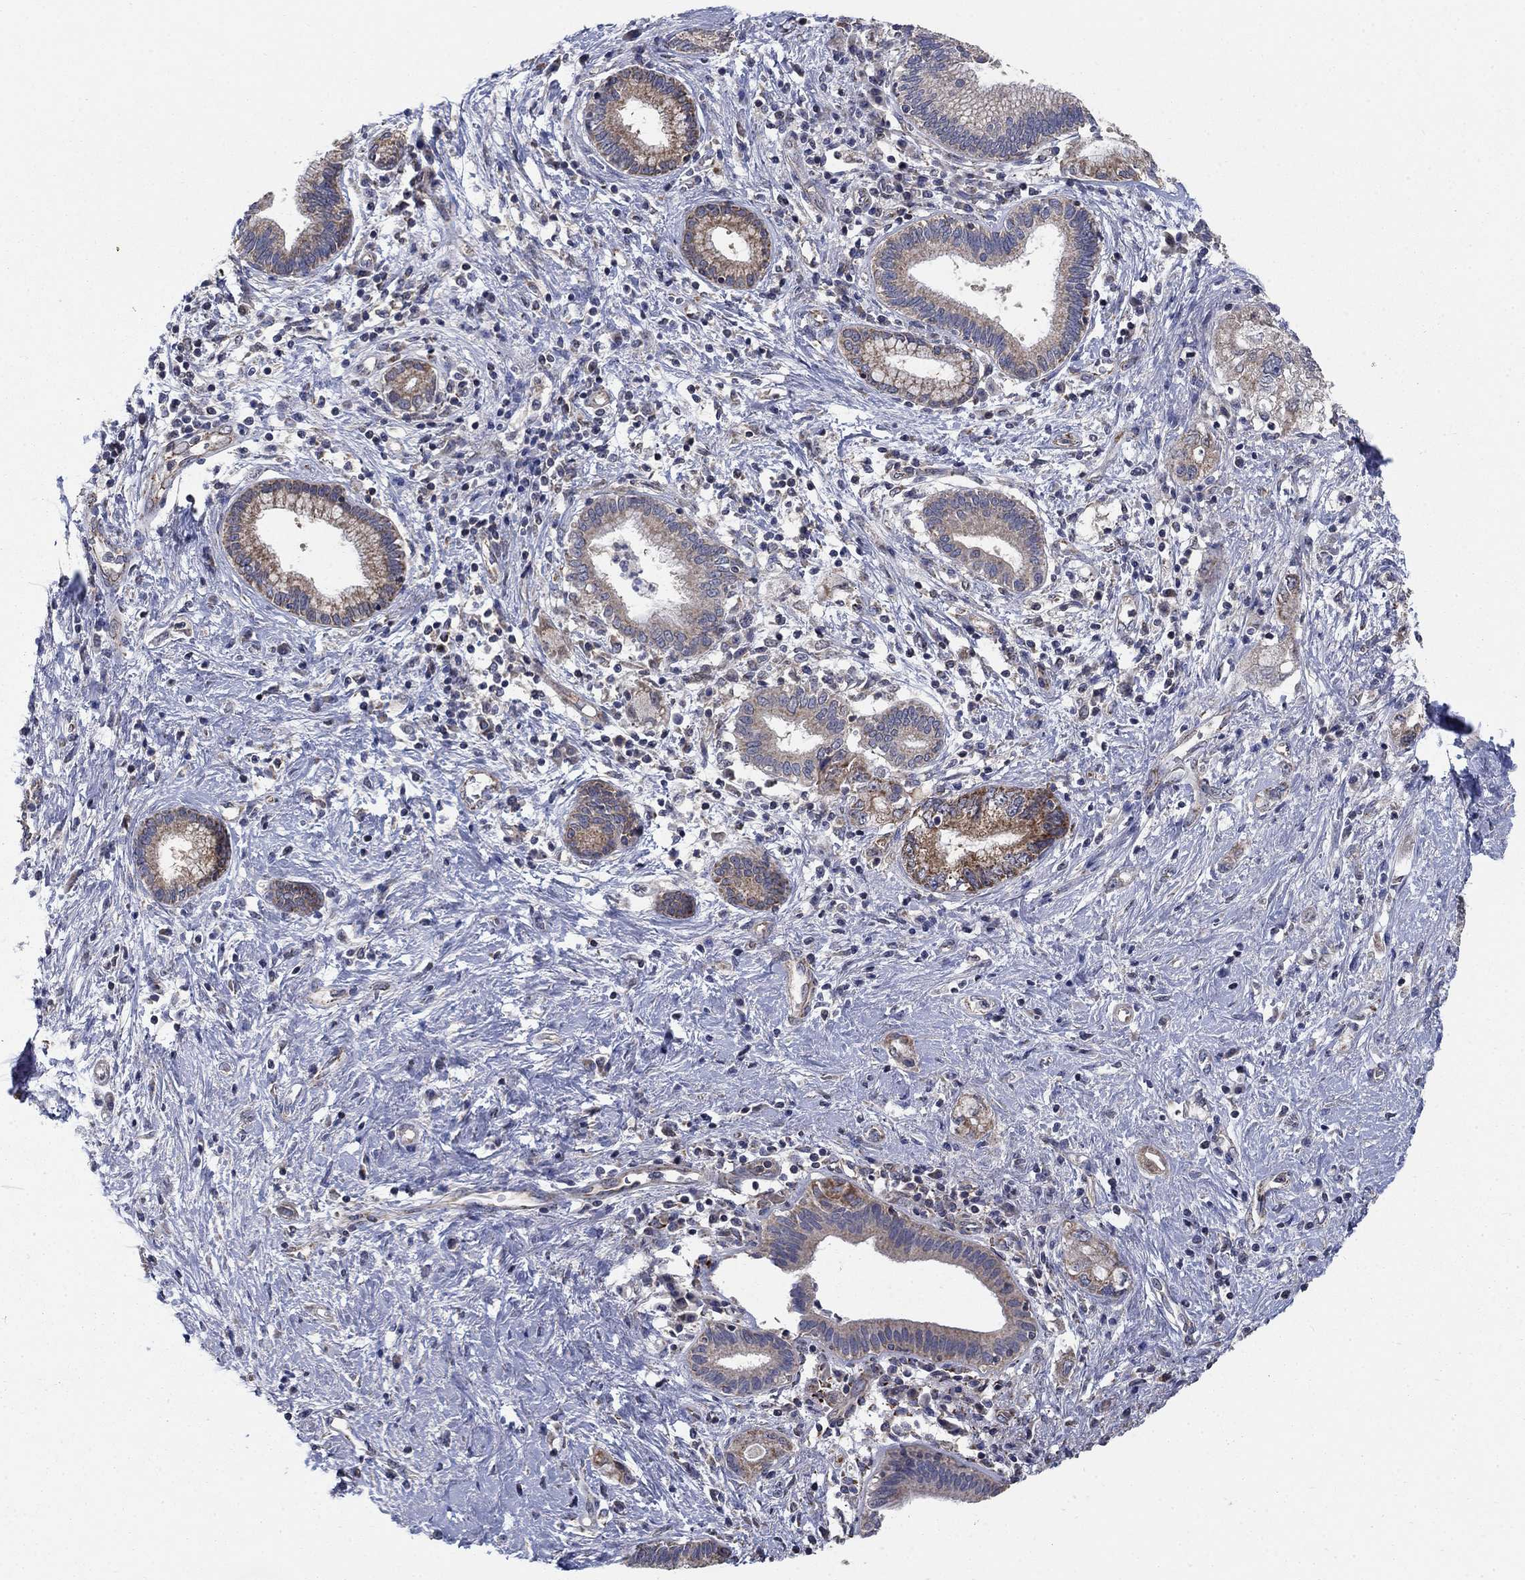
{"staining": {"intensity": "moderate", "quantity": "25%-75%", "location": "cytoplasmic/membranous"}, "tissue": "pancreatic cancer", "cell_type": "Tumor cells", "image_type": "cancer", "snomed": [{"axis": "morphology", "description": "Adenocarcinoma, NOS"}, {"axis": "topography", "description": "Pancreas"}], "caption": "A brown stain shows moderate cytoplasmic/membranous expression of a protein in human pancreatic adenocarcinoma tumor cells.", "gene": "NME7", "patient": {"sex": "female", "age": 73}}